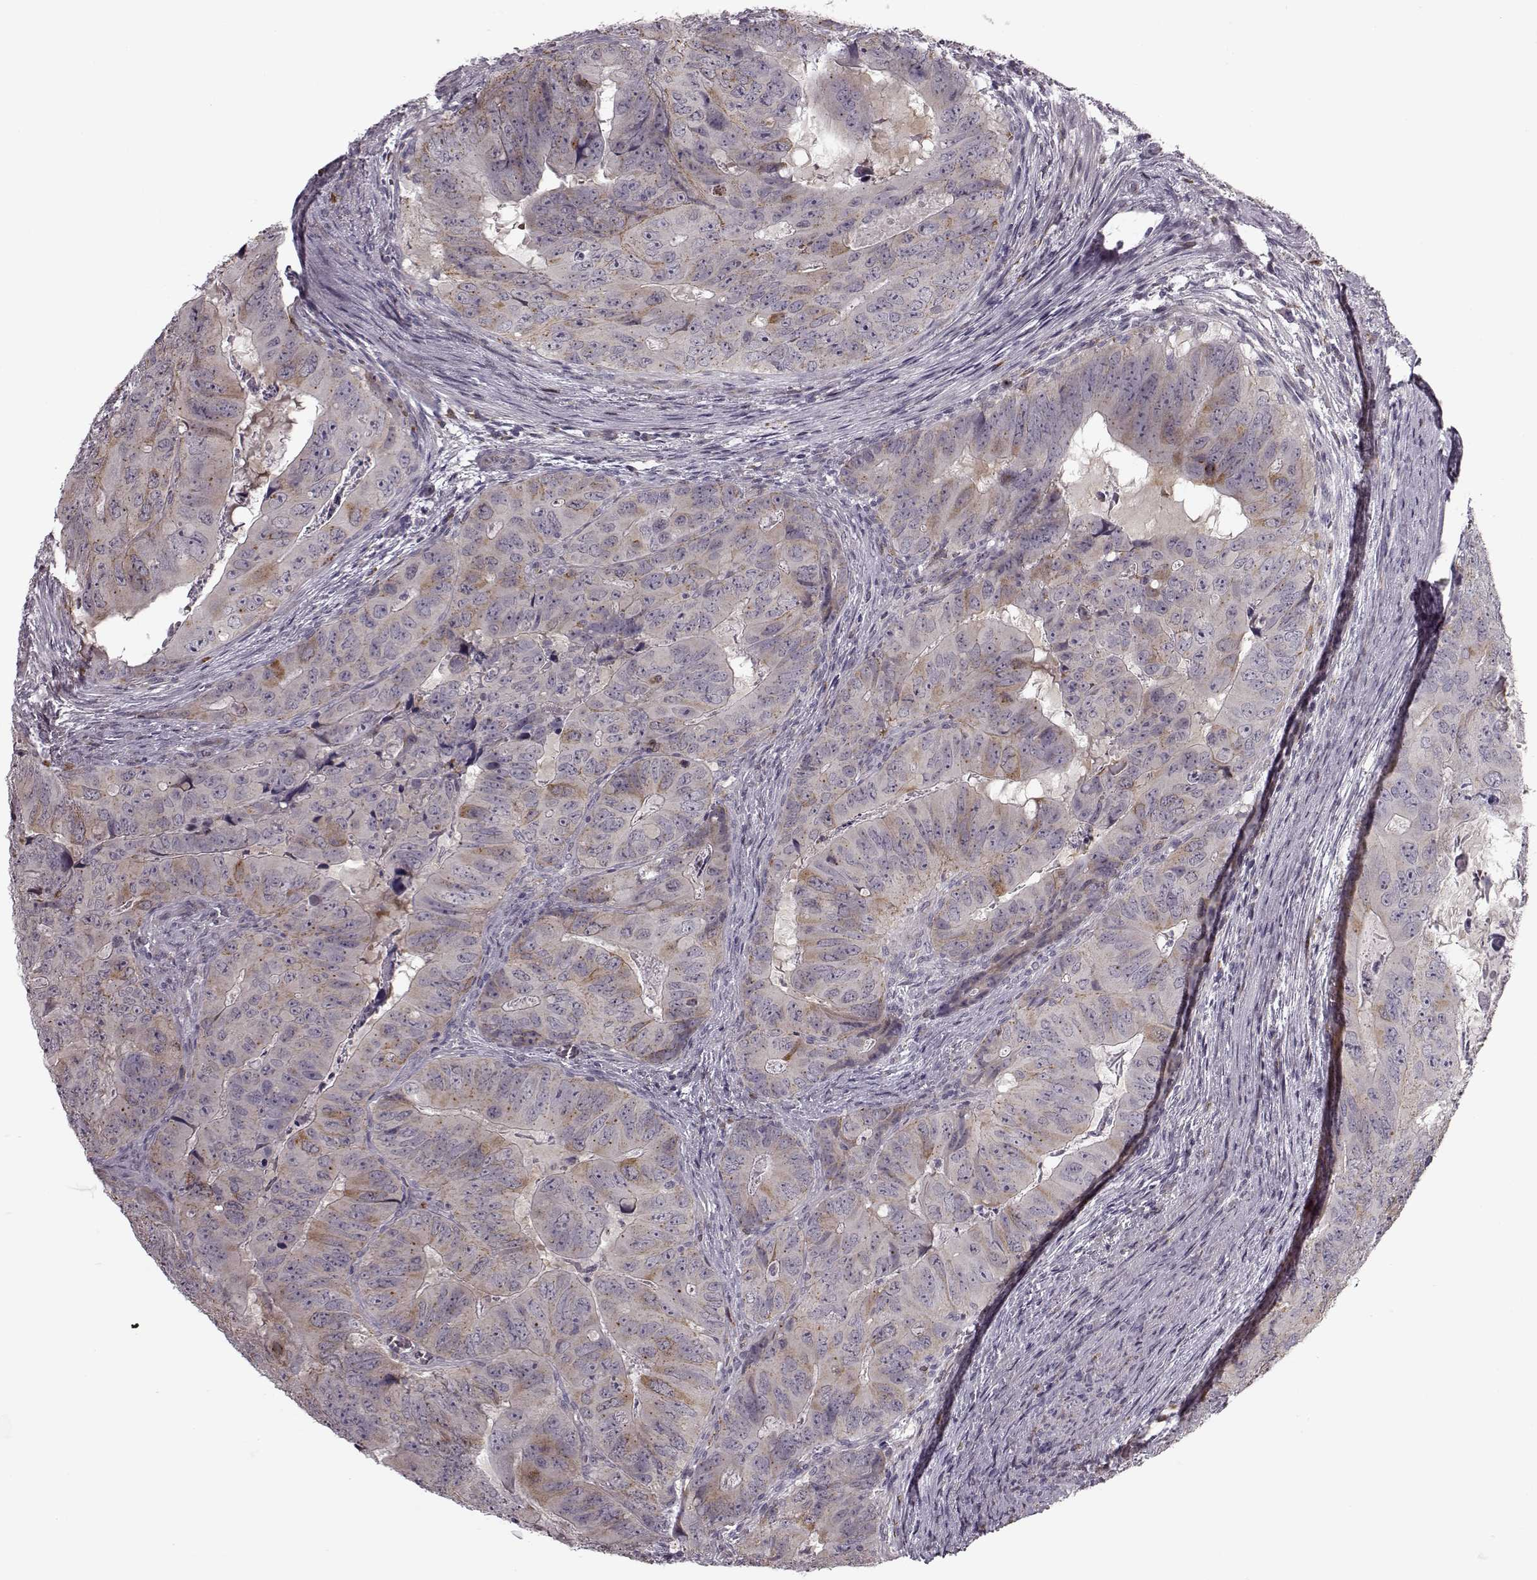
{"staining": {"intensity": "weak", "quantity": "<25%", "location": "cytoplasmic/membranous"}, "tissue": "colorectal cancer", "cell_type": "Tumor cells", "image_type": "cancer", "snomed": [{"axis": "morphology", "description": "Adenocarcinoma, NOS"}, {"axis": "topography", "description": "Colon"}], "caption": "Human adenocarcinoma (colorectal) stained for a protein using IHC shows no positivity in tumor cells.", "gene": "HMMR", "patient": {"sex": "male", "age": 79}}